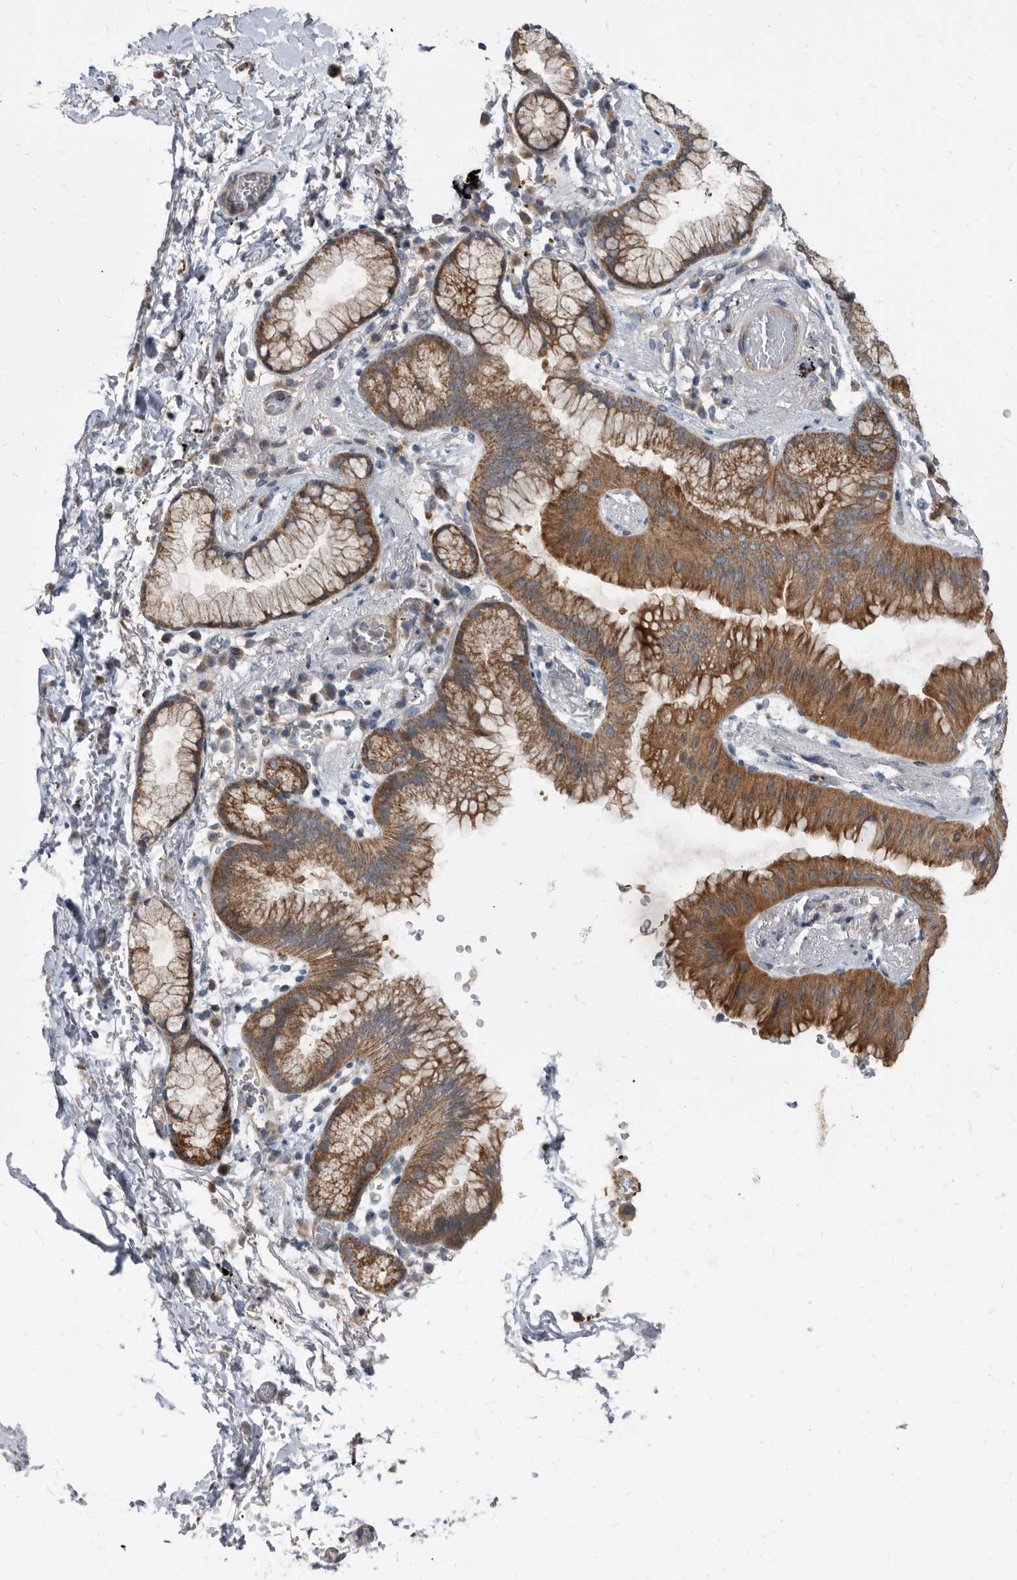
{"staining": {"intensity": "moderate", "quantity": ">75%", "location": "cytoplasmic/membranous"}, "tissue": "lung cancer", "cell_type": "Tumor cells", "image_type": "cancer", "snomed": [{"axis": "morphology", "description": "Adenocarcinoma, NOS"}, {"axis": "topography", "description": "Lung"}], "caption": "Moderate cytoplasmic/membranous expression for a protein is seen in approximately >75% of tumor cells of lung cancer using immunohistochemistry (IHC).", "gene": "APEH", "patient": {"sex": "female", "age": 70}}